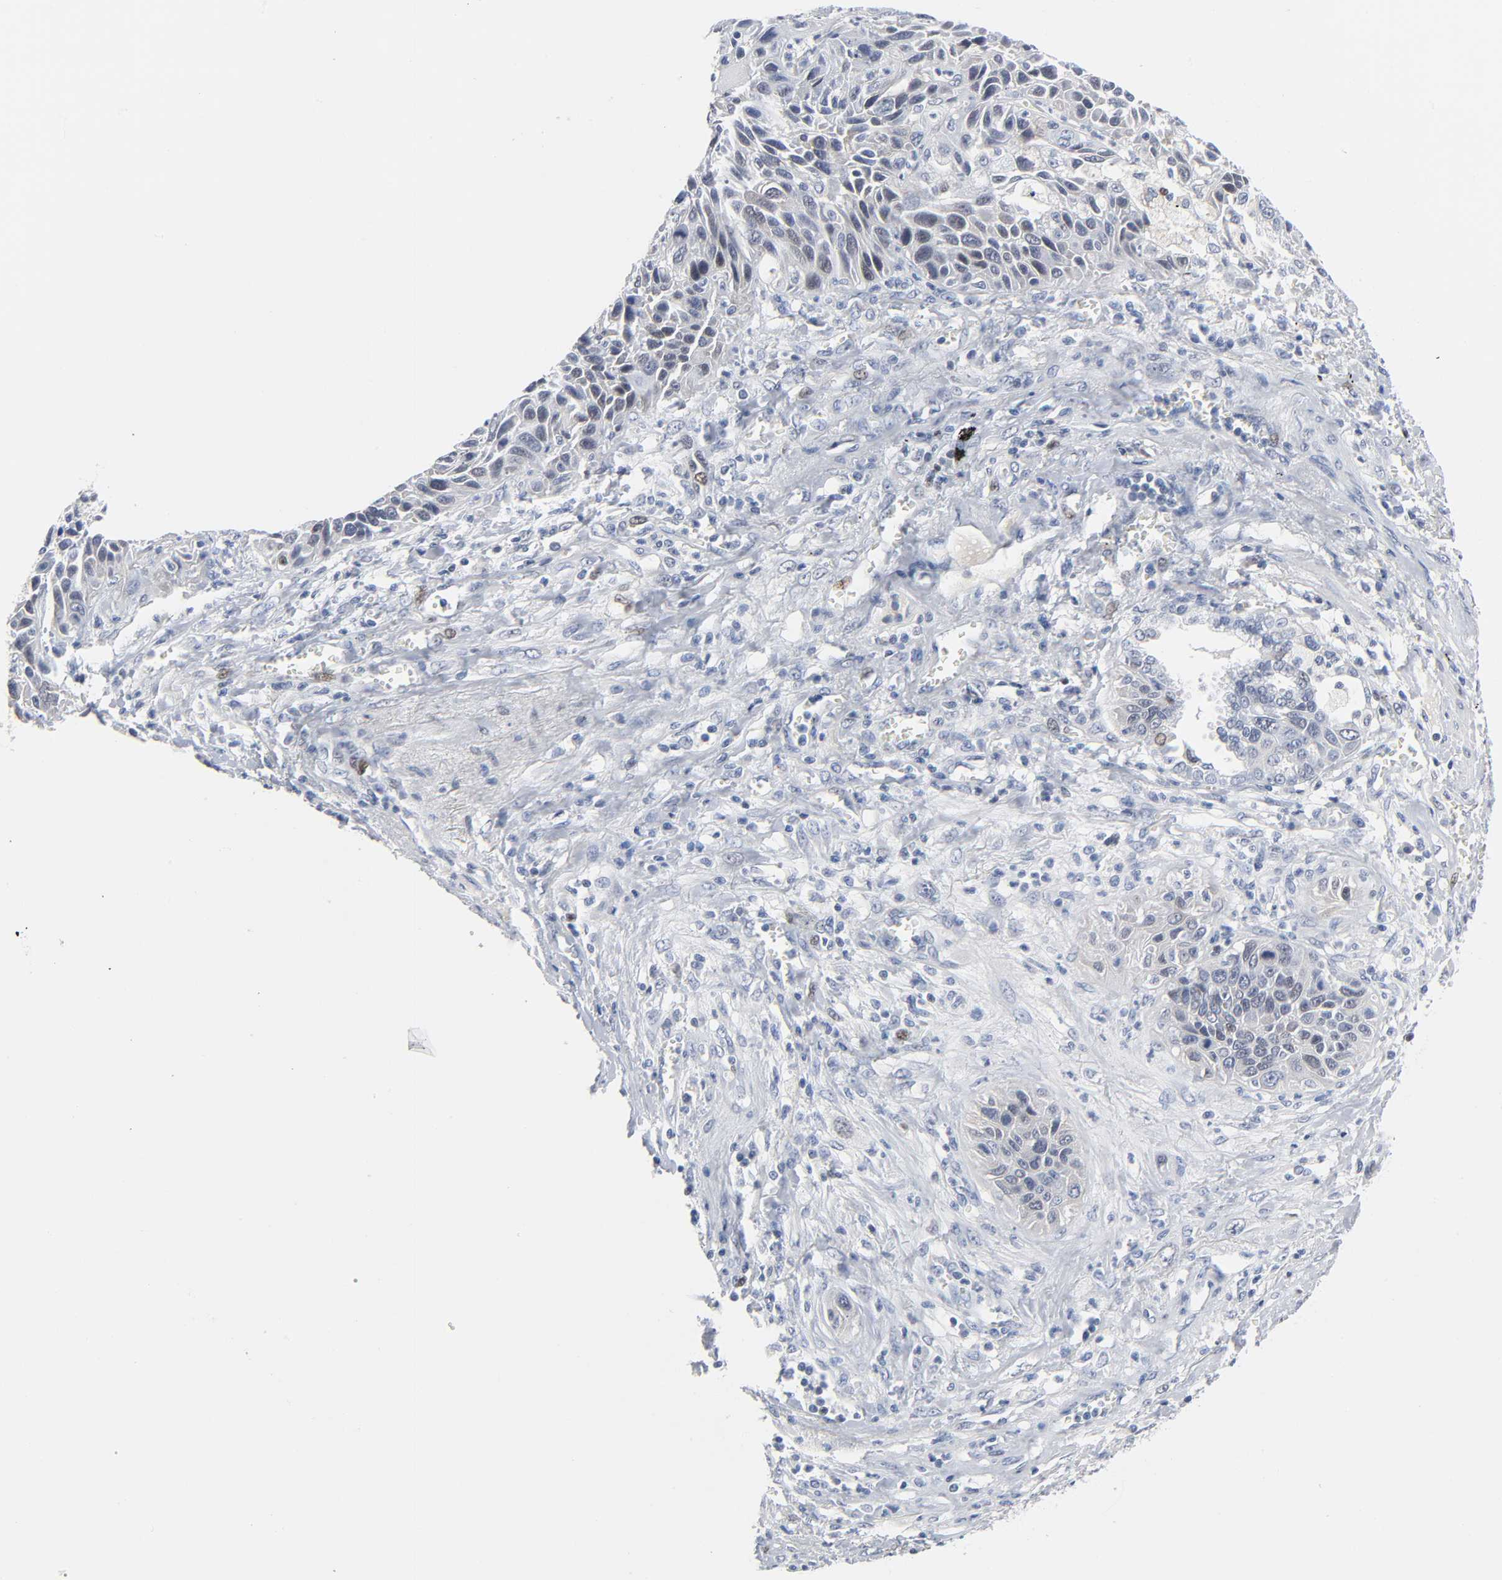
{"staining": {"intensity": "weak", "quantity": "<25%", "location": "nuclear"}, "tissue": "lung cancer", "cell_type": "Tumor cells", "image_type": "cancer", "snomed": [{"axis": "morphology", "description": "Squamous cell carcinoma, NOS"}, {"axis": "topography", "description": "Lung"}], "caption": "Histopathology image shows no protein expression in tumor cells of lung cancer tissue.", "gene": "WEE1", "patient": {"sex": "female", "age": 76}}